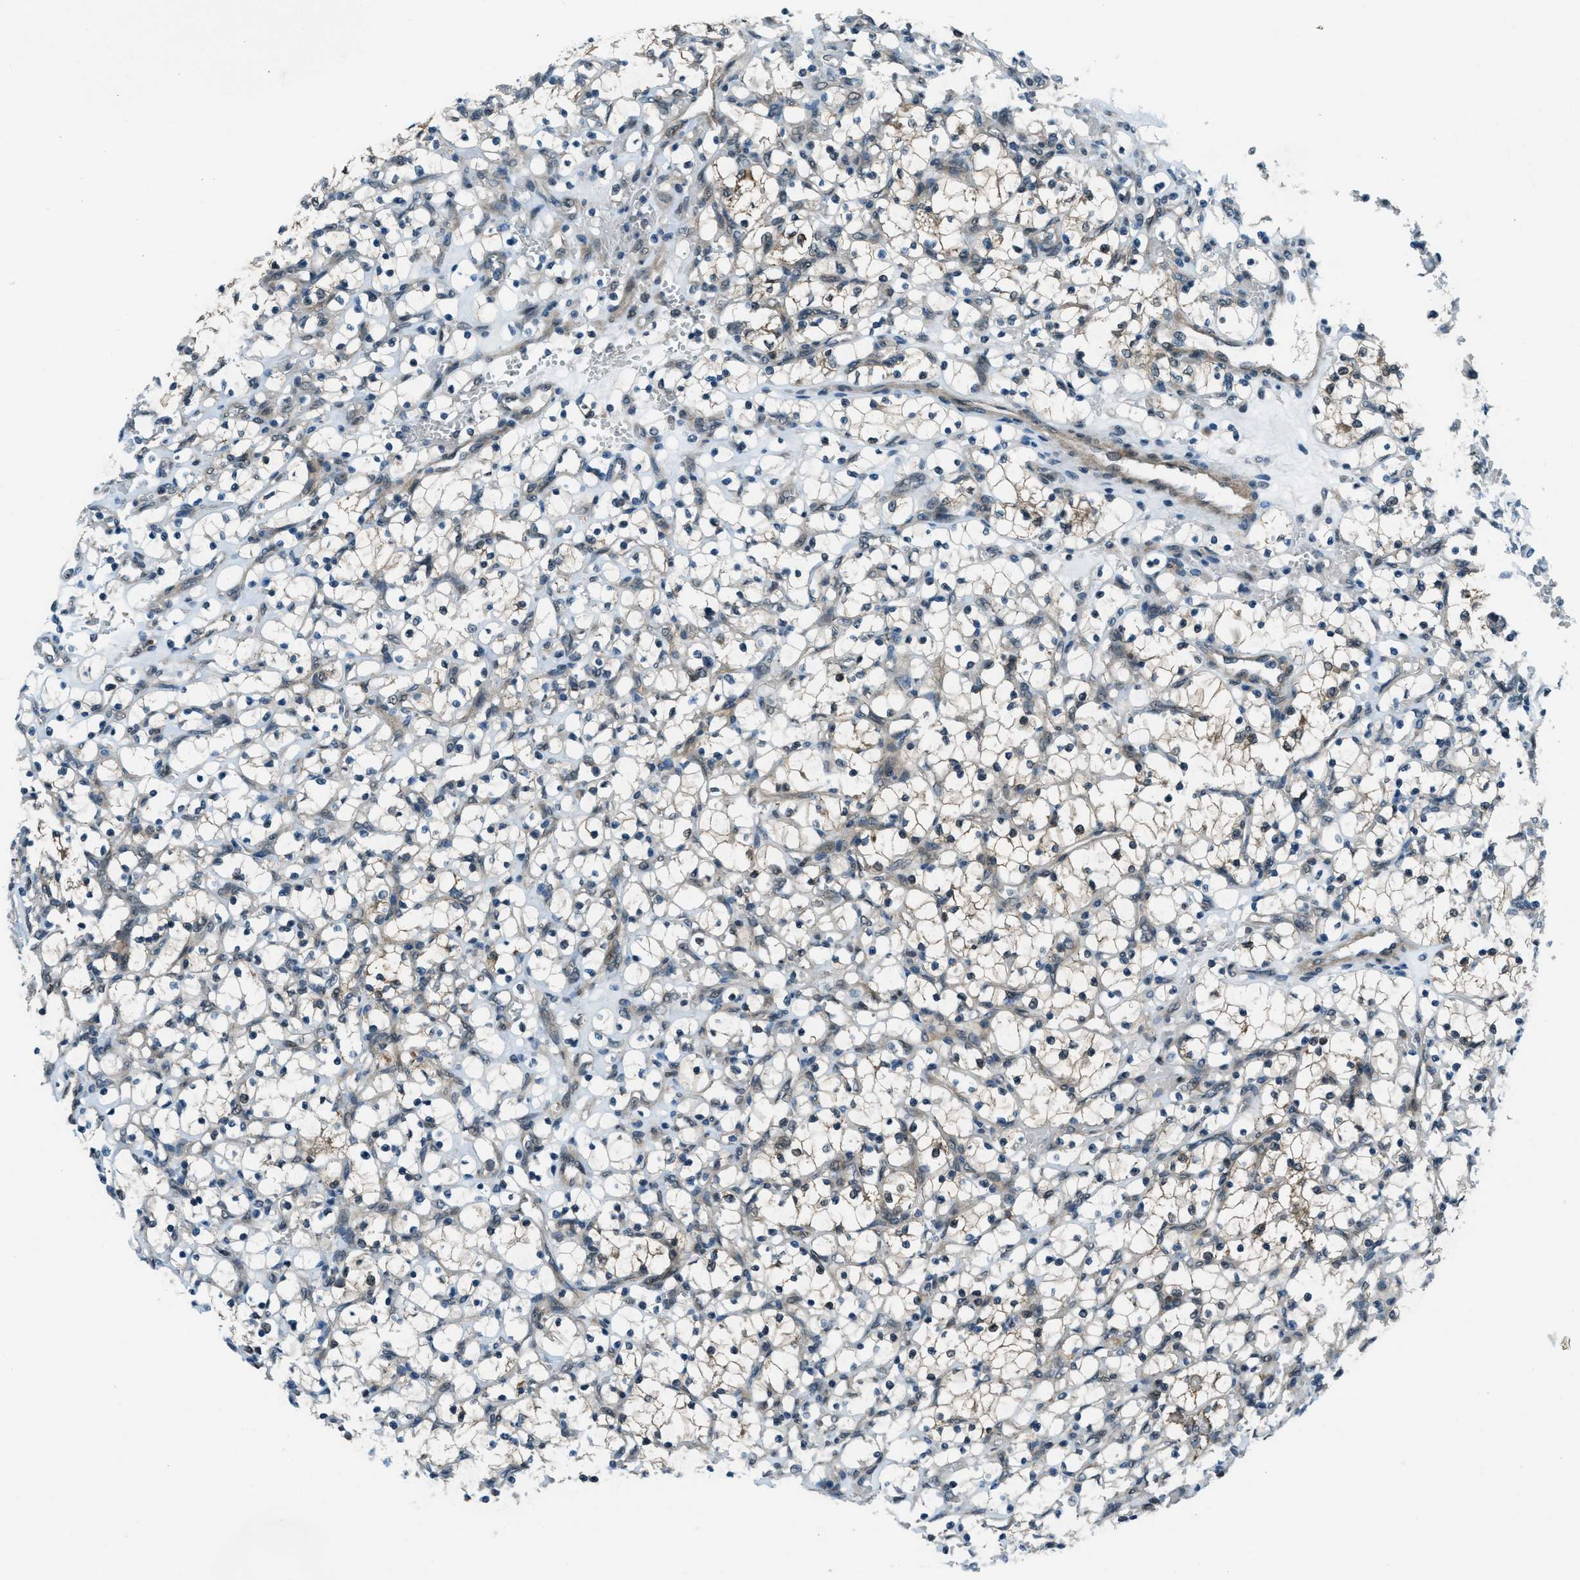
{"staining": {"intensity": "negative", "quantity": "none", "location": "none"}, "tissue": "renal cancer", "cell_type": "Tumor cells", "image_type": "cancer", "snomed": [{"axis": "morphology", "description": "Adenocarcinoma, NOS"}, {"axis": "topography", "description": "Kidney"}], "caption": "A micrograph of renal cancer (adenocarcinoma) stained for a protein shows no brown staining in tumor cells. The staining was performed using DAB (3,3'-diaminobenzidine) to visualize the protein expression in brown, while the nuclei were stained in blue with hematoxylin (Magnification: 20x).", "gene": "NPEPL1", "patient": {"sex": "female", "age": 69}}